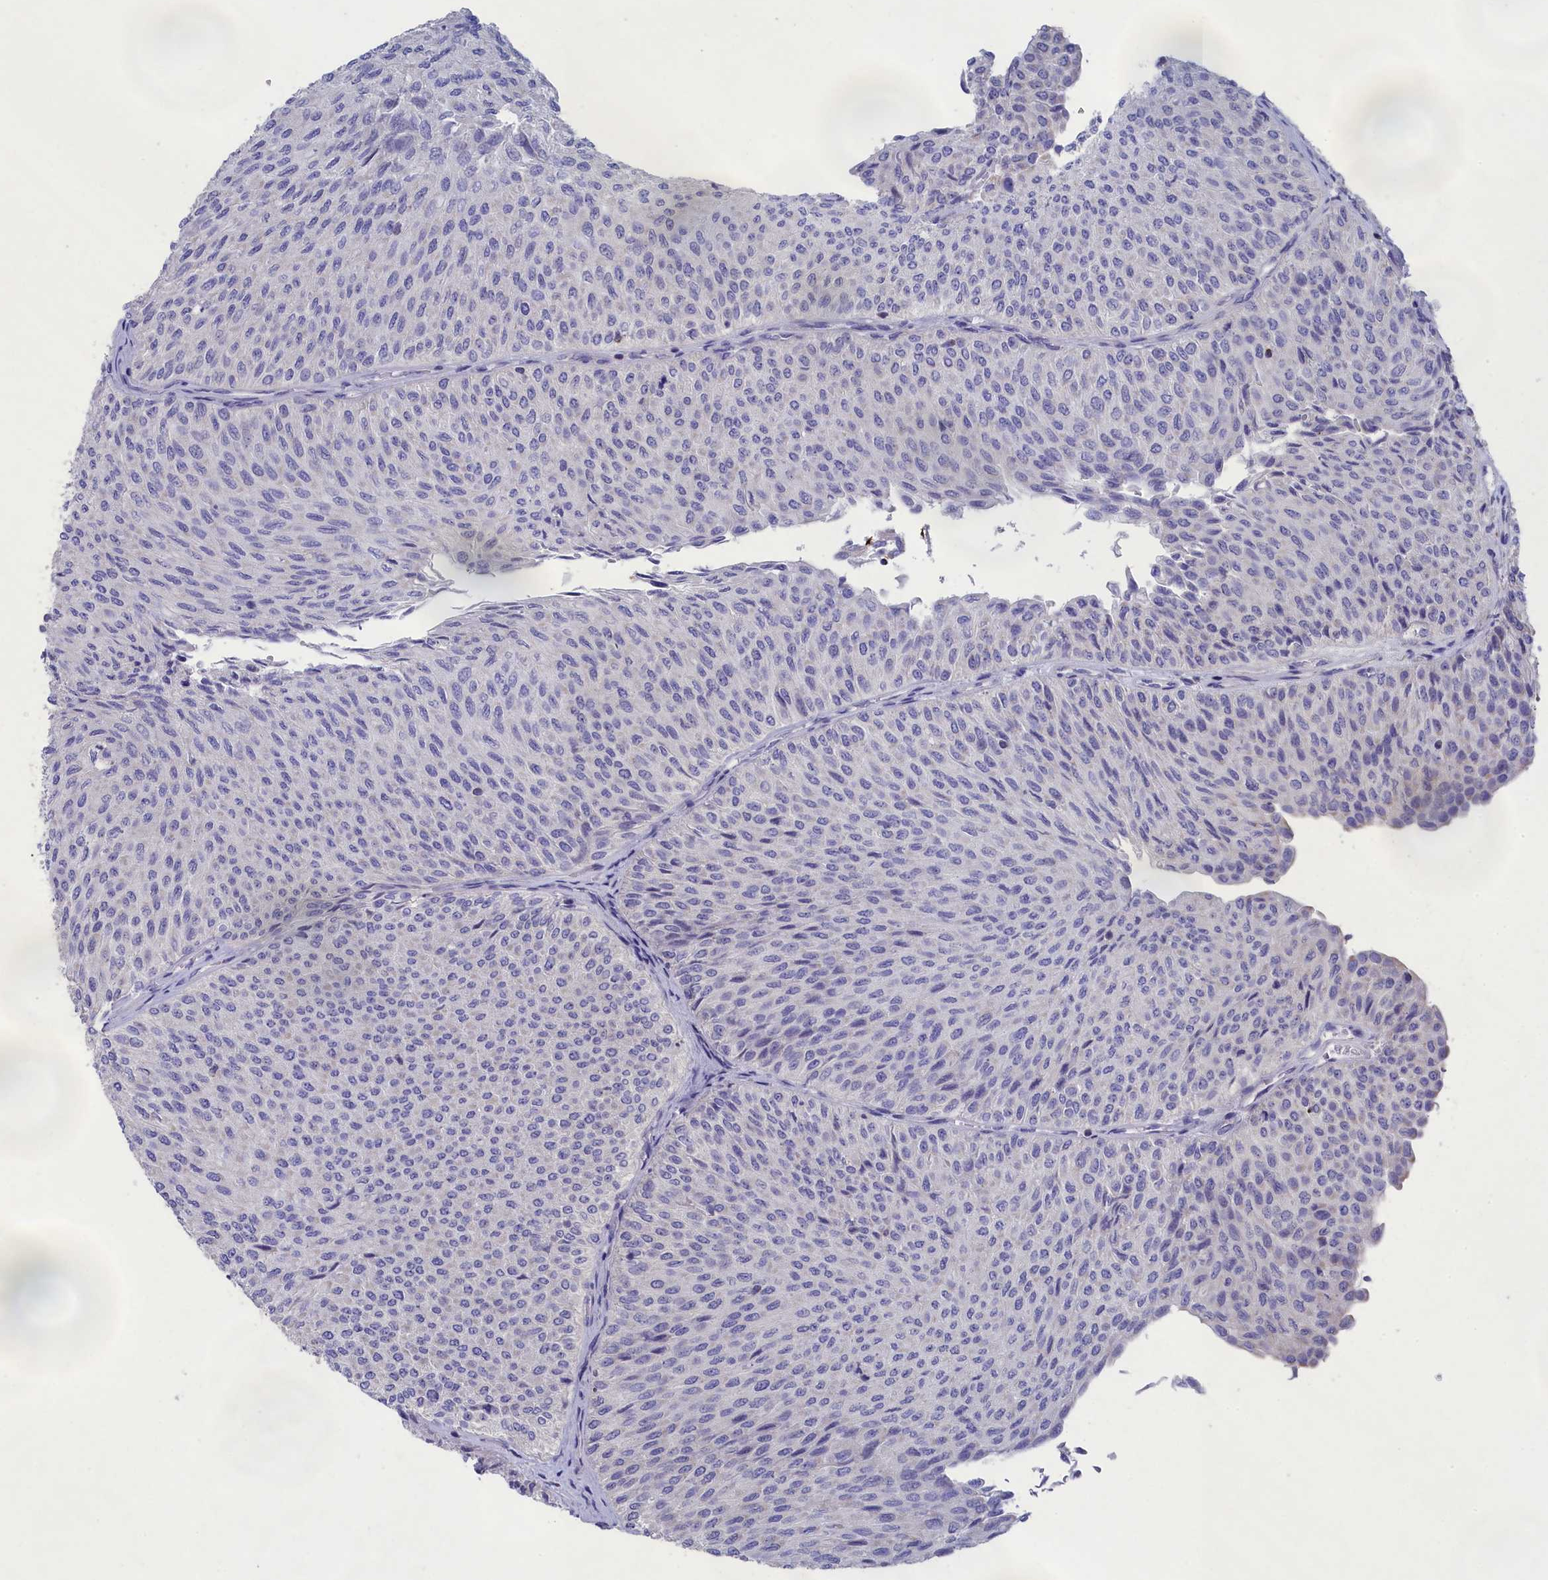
{"staining": {"intensity": "negative", "quantity": "none", "location": "none"}, "tissue": "urothelial cancer", "cell_type": "Tumor cells", "image_type": "cancer", "snomed": [{"axis": "morphology", "description": "Urothelial carcinoma, Low grade"}, {"axis": "topography", "description": "Urinary bladder"}], "caption": "Tumor cells show no significant positivity in urothelial cancer.", "gene": "PRDM12", "patient": {"sex": "male", "age": 78}}